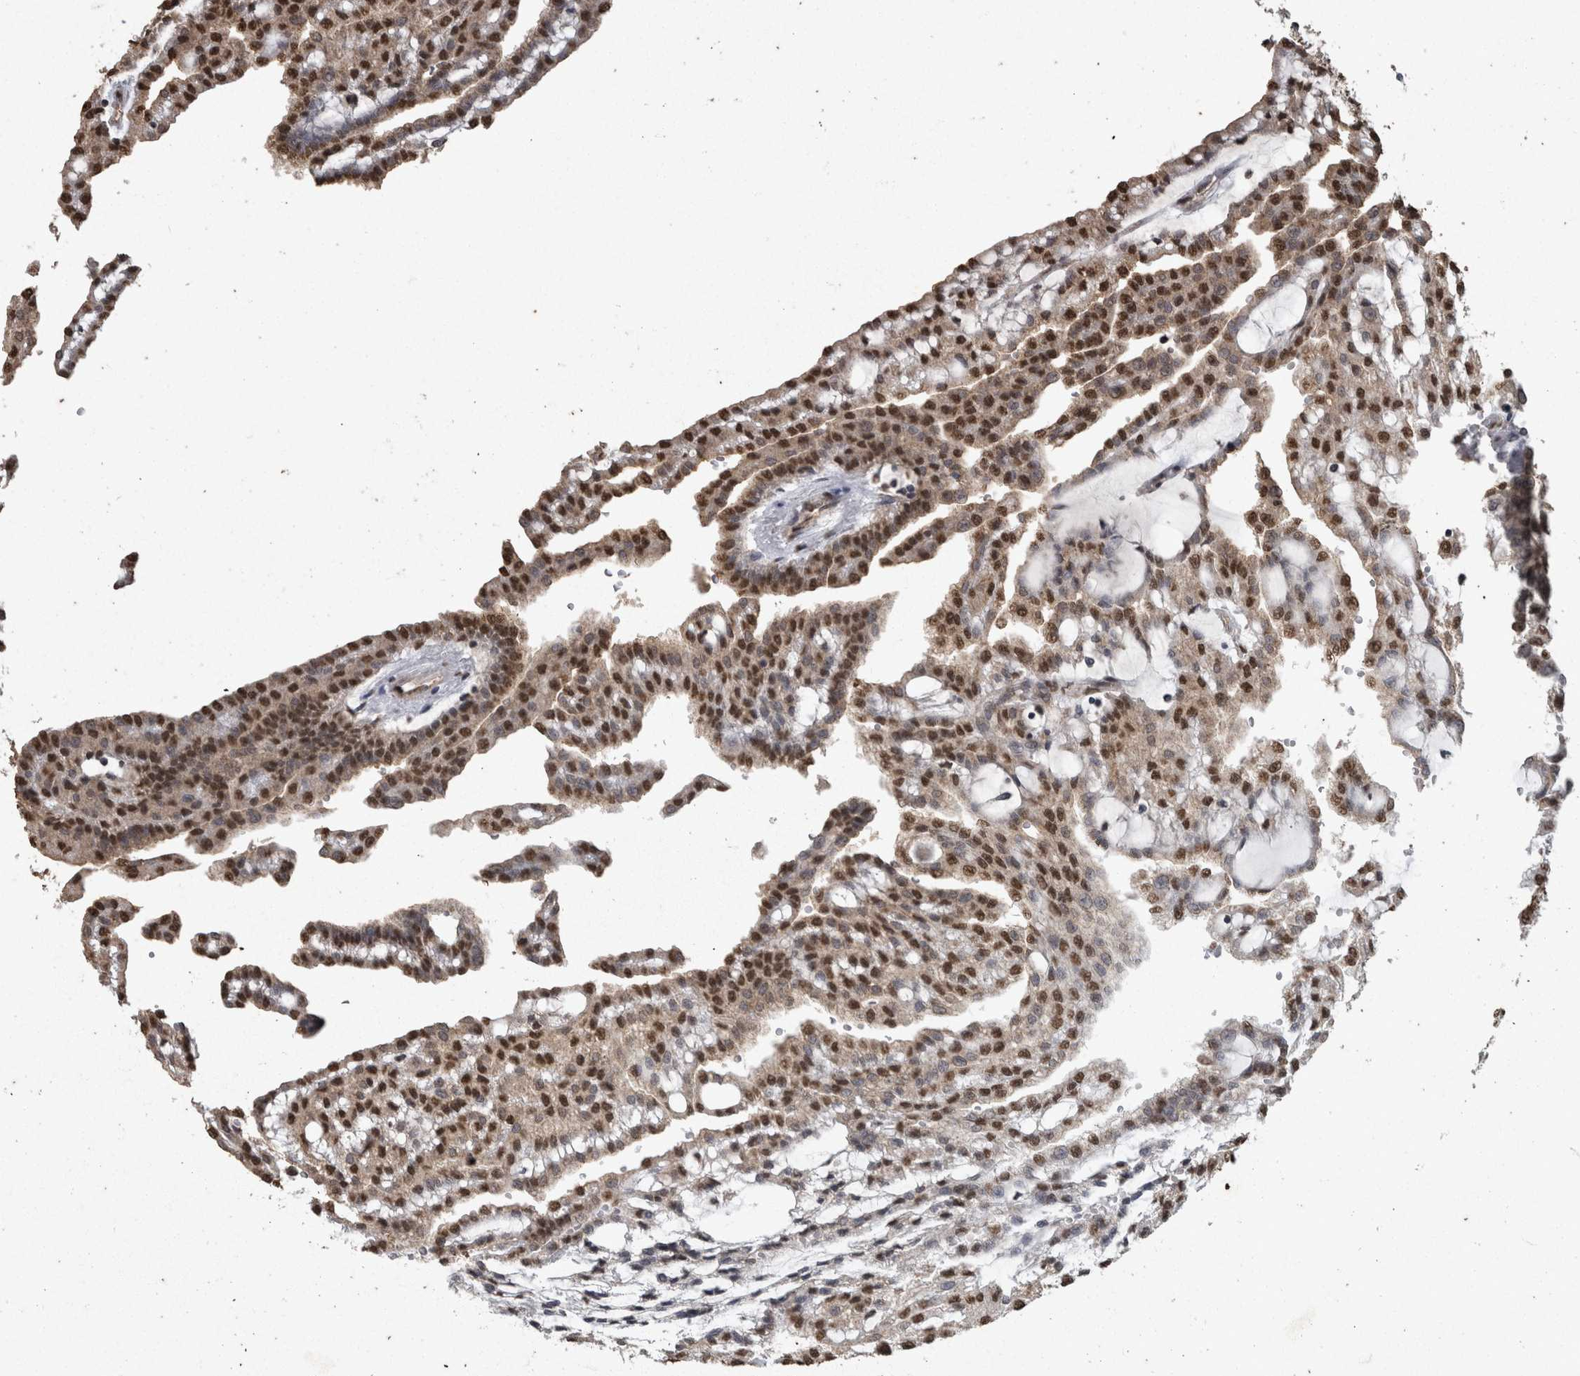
{"staining": {"intensity": "strong", "quantity": ">75%", "location": "cytoplasmic/membranous,nuclear"}, "tissue": "renal cancer", "cell_type": "Tumor cells", "image_type": "cancer", "snomed": [{"axis": "morphology", "description": "Adenocarcinoma, NOS"}, {"axis": "topography", "description": "Kidney"}], "caption": "Protein expression analysis of human renal cancer reveals strong cytoplasmic/membranous and nuclear expression in approximately >75% of tumor cells.", "gene": "SMAD7", "patient": {"sex": "male", "age": 63}}